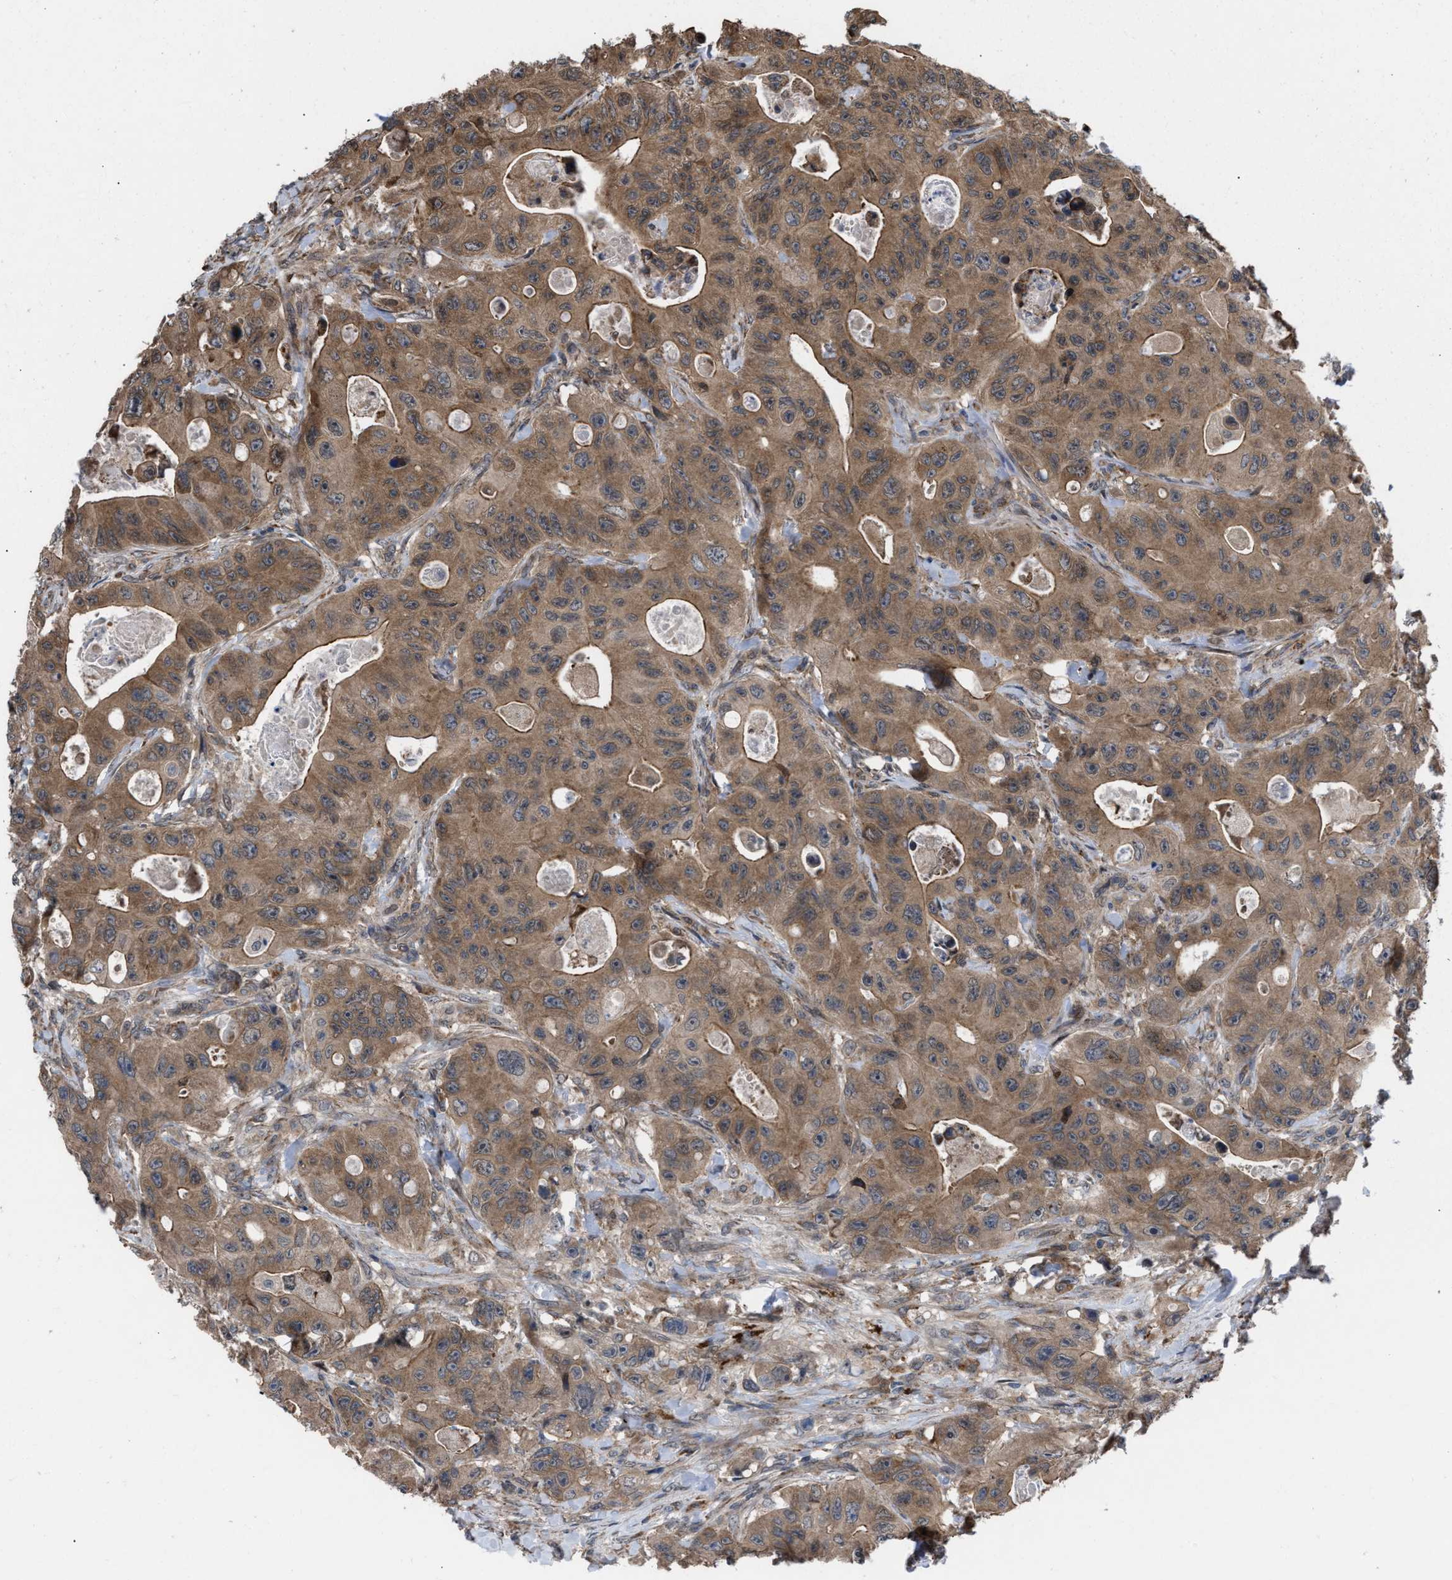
{"staining": {"intensity": "moderate", "quantity": ">75%", "location": "cytoplasmic/membranous"}, "tissue": "colorectal cancer", "cell_type": "Tumor cells", "image_type": "cancer", "snomed": [{"axis": "morphology", "description": "Adenocarcinoma, NOS"}, {"axis": "topography", "description": "Colon"}], "caption": "Immunohistochemistry micrograph of colorectal cancer (adenocarcinoma) stained for a protein (brown), which exhibits medium levels of moderate cytoplasmic/membranous staining in about >75% of tumor cells.", "gene": "TP53BP2", "patient": {"sex": "female", "age": 46}}